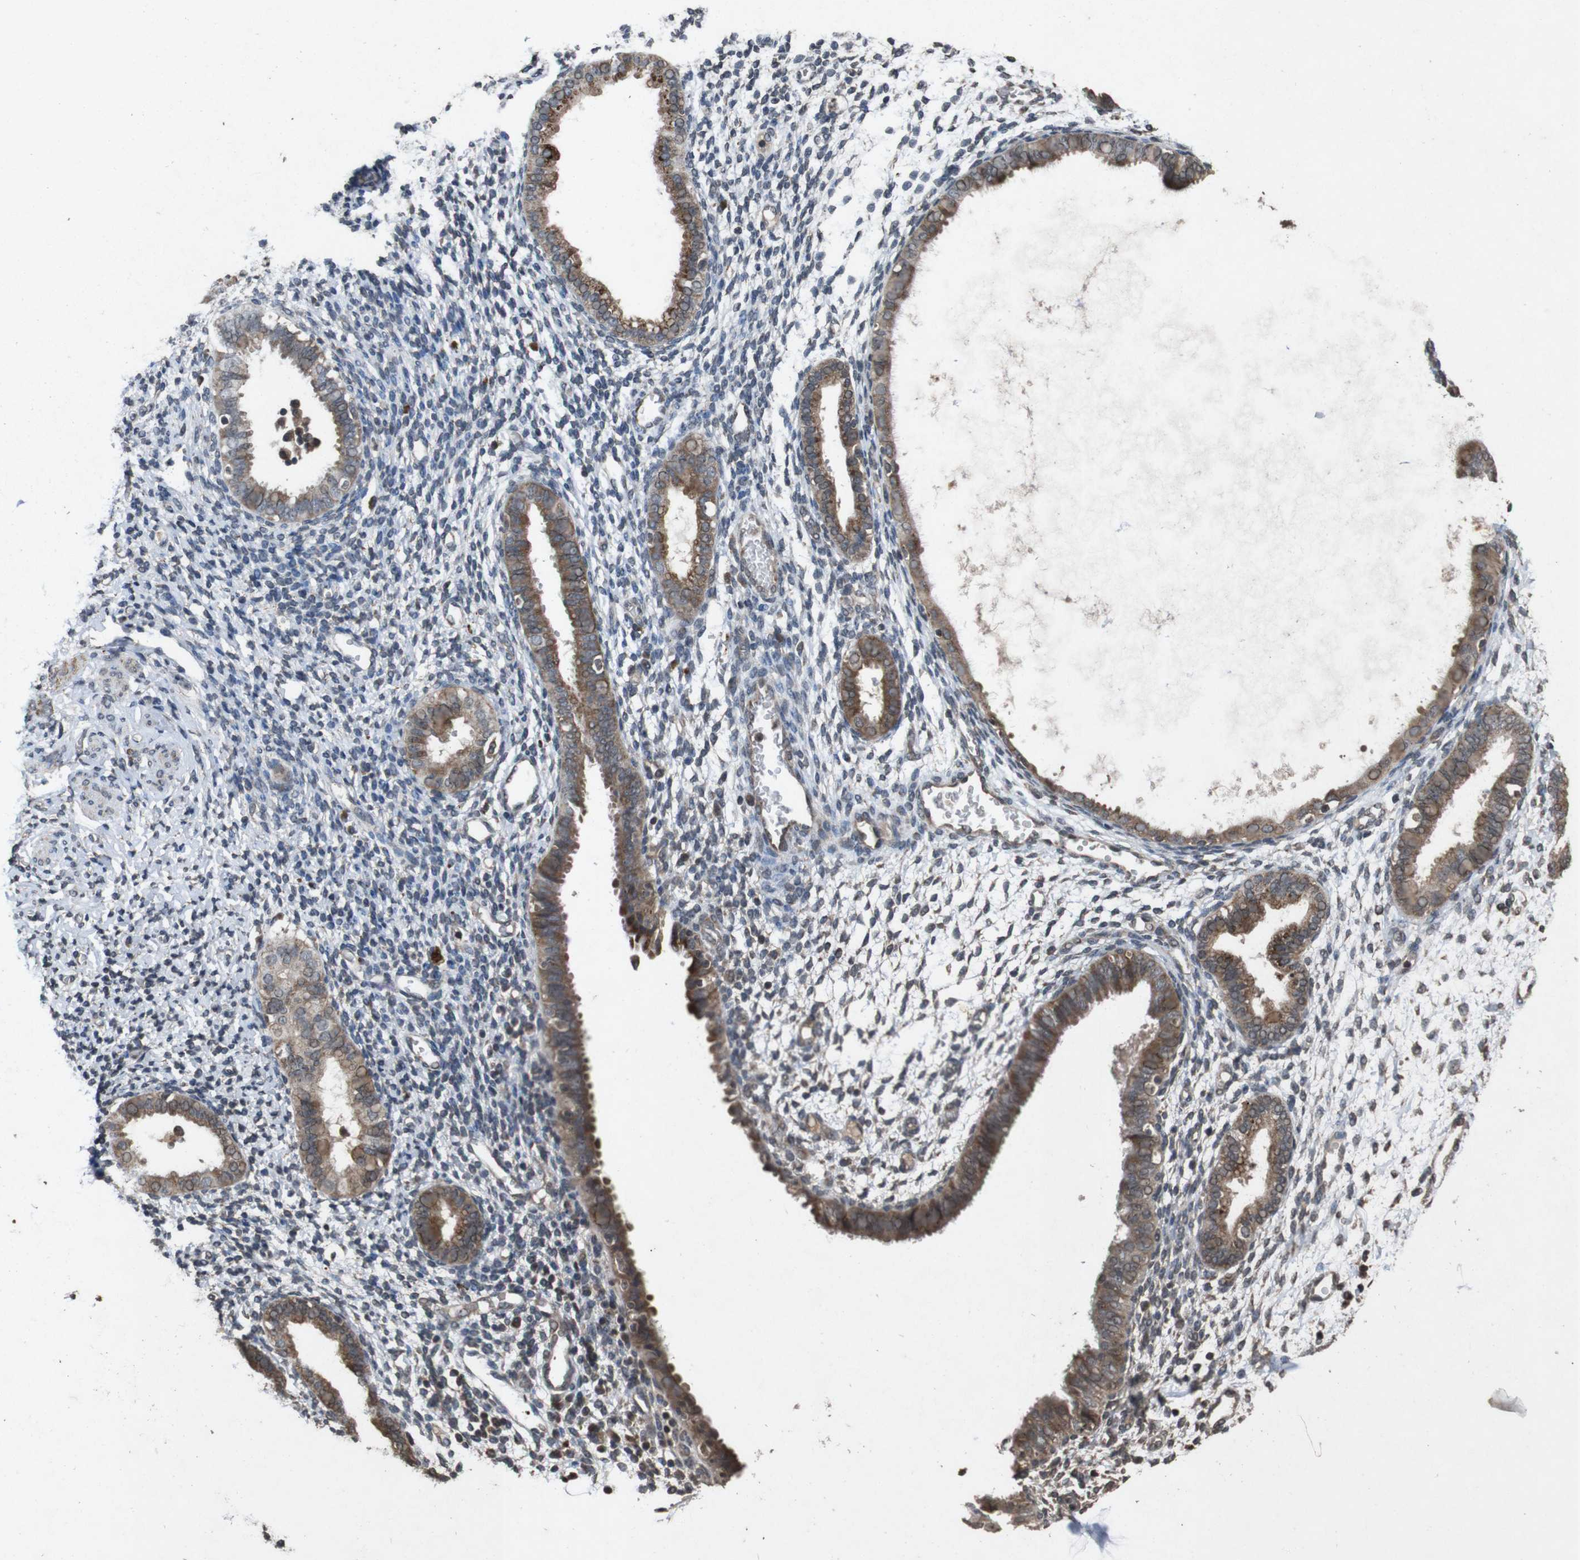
{"staining": {"intensity": "moderate", "quantity": "<25%", "location": "cytoplasmic/membranous"}, "tissue": "endometrium", "cell_type": "Cells in endometrial stroma", "image_type": "normal", "snomed": [{"axis": "morphology", "description": "Normal tissue, NOS"}, {"axis": "topography", "description": "Endometrium"}], "caption": "Human endometrium stained with a brown dye displays moderate cytoplasmic/membranous positive expression in approximately <25% of cells in endometrial stroma.", "gene": "SORL1", "patient": {"sex": "female", "age": 61}}